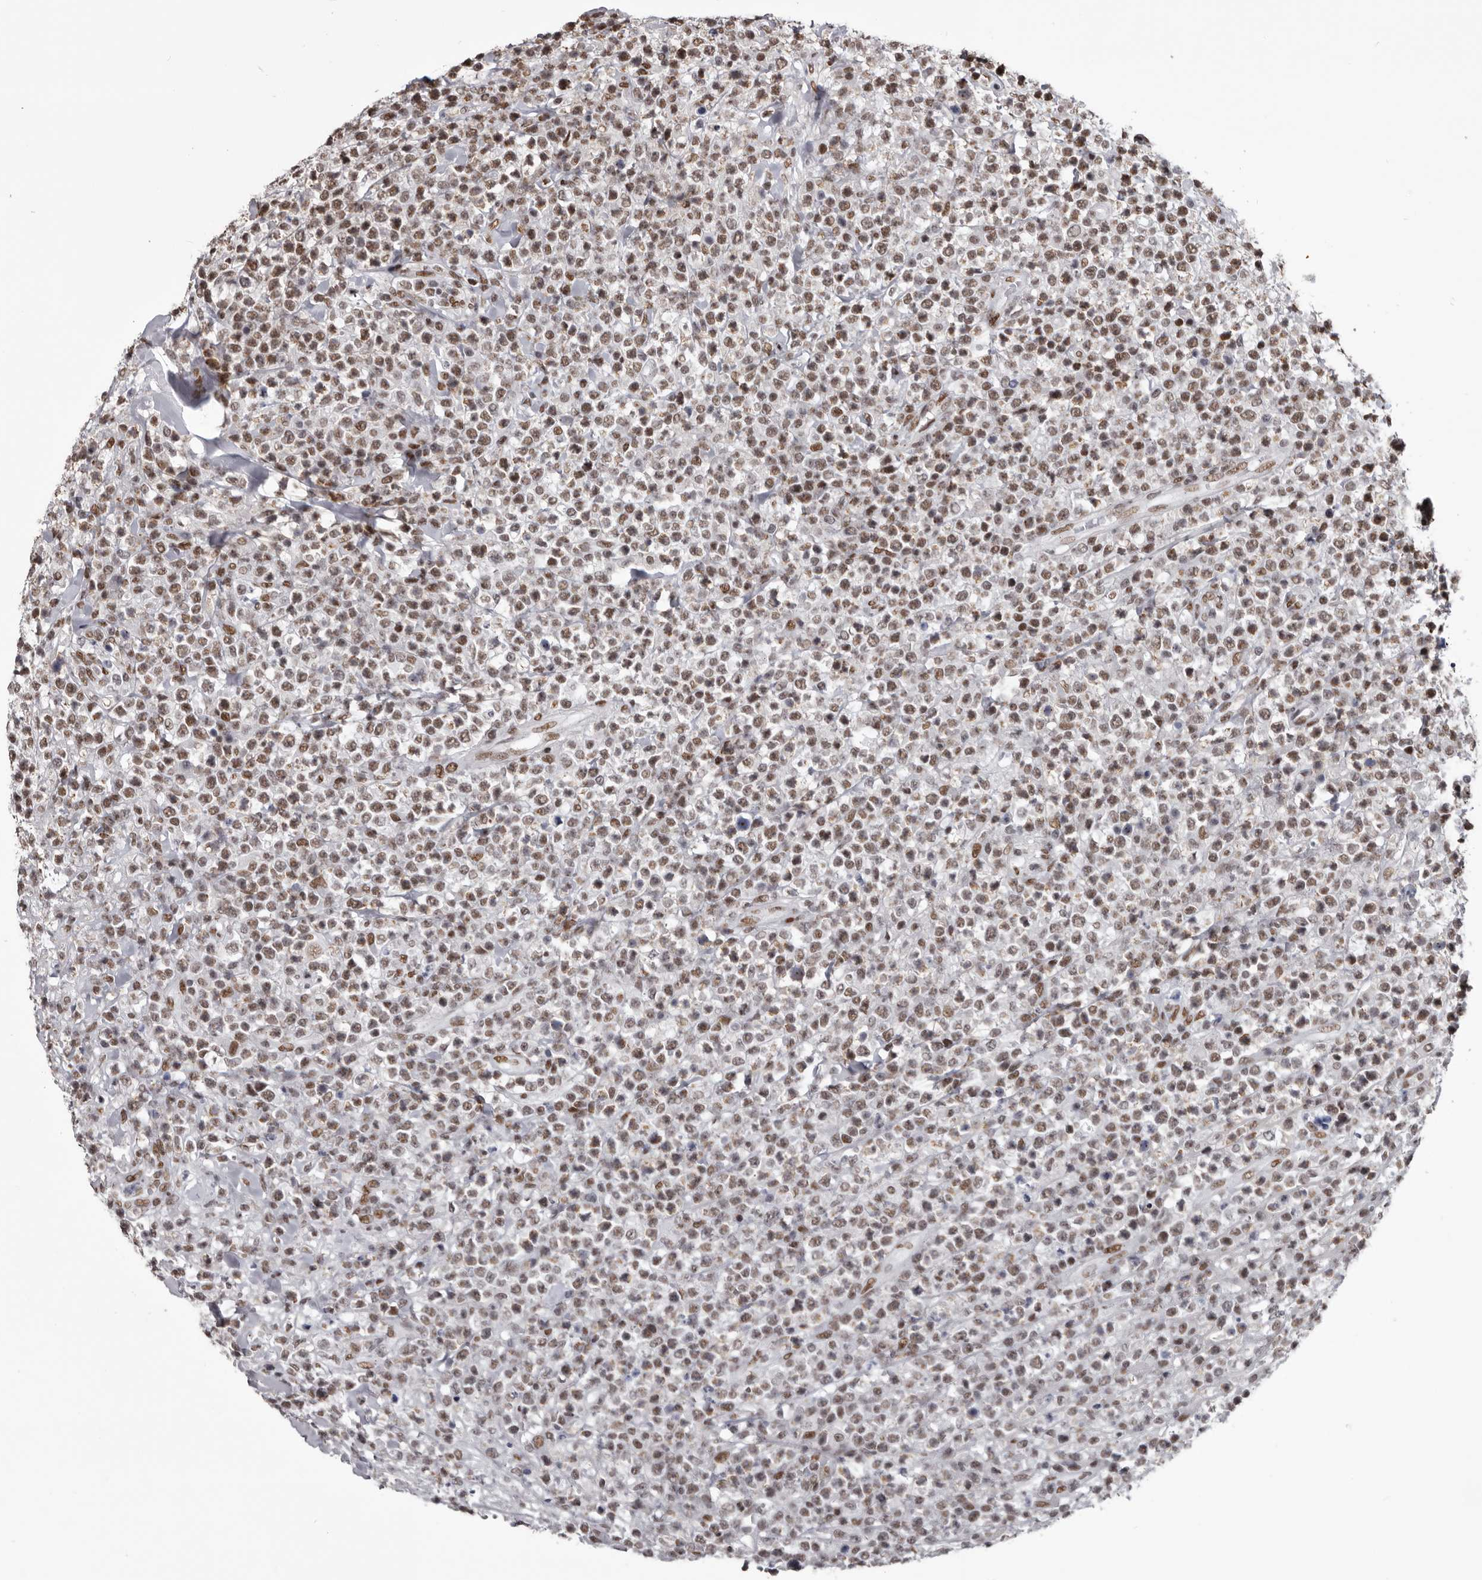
{"staining": {"intensity": "moderate", "quantity": ">75%", "location": "nuclear"}, "tissue": "lymphoma", "cell_type": "Tumor cells", "image_type": "cancer", "snomed": [{"axis": "morphology", "description": "Malignant lymphoma, non-Hodgkin's type, High grade"}, {"axis": "topography", "description": "Colon"}], "caption": "Immunohistochemical staining of human lymphoma reveals medium levels of moderate nuclear positivity in approximately >75% of tumor cells.", "gene": "NUMA1", "patient": {"sex": "female", "age": 53}}